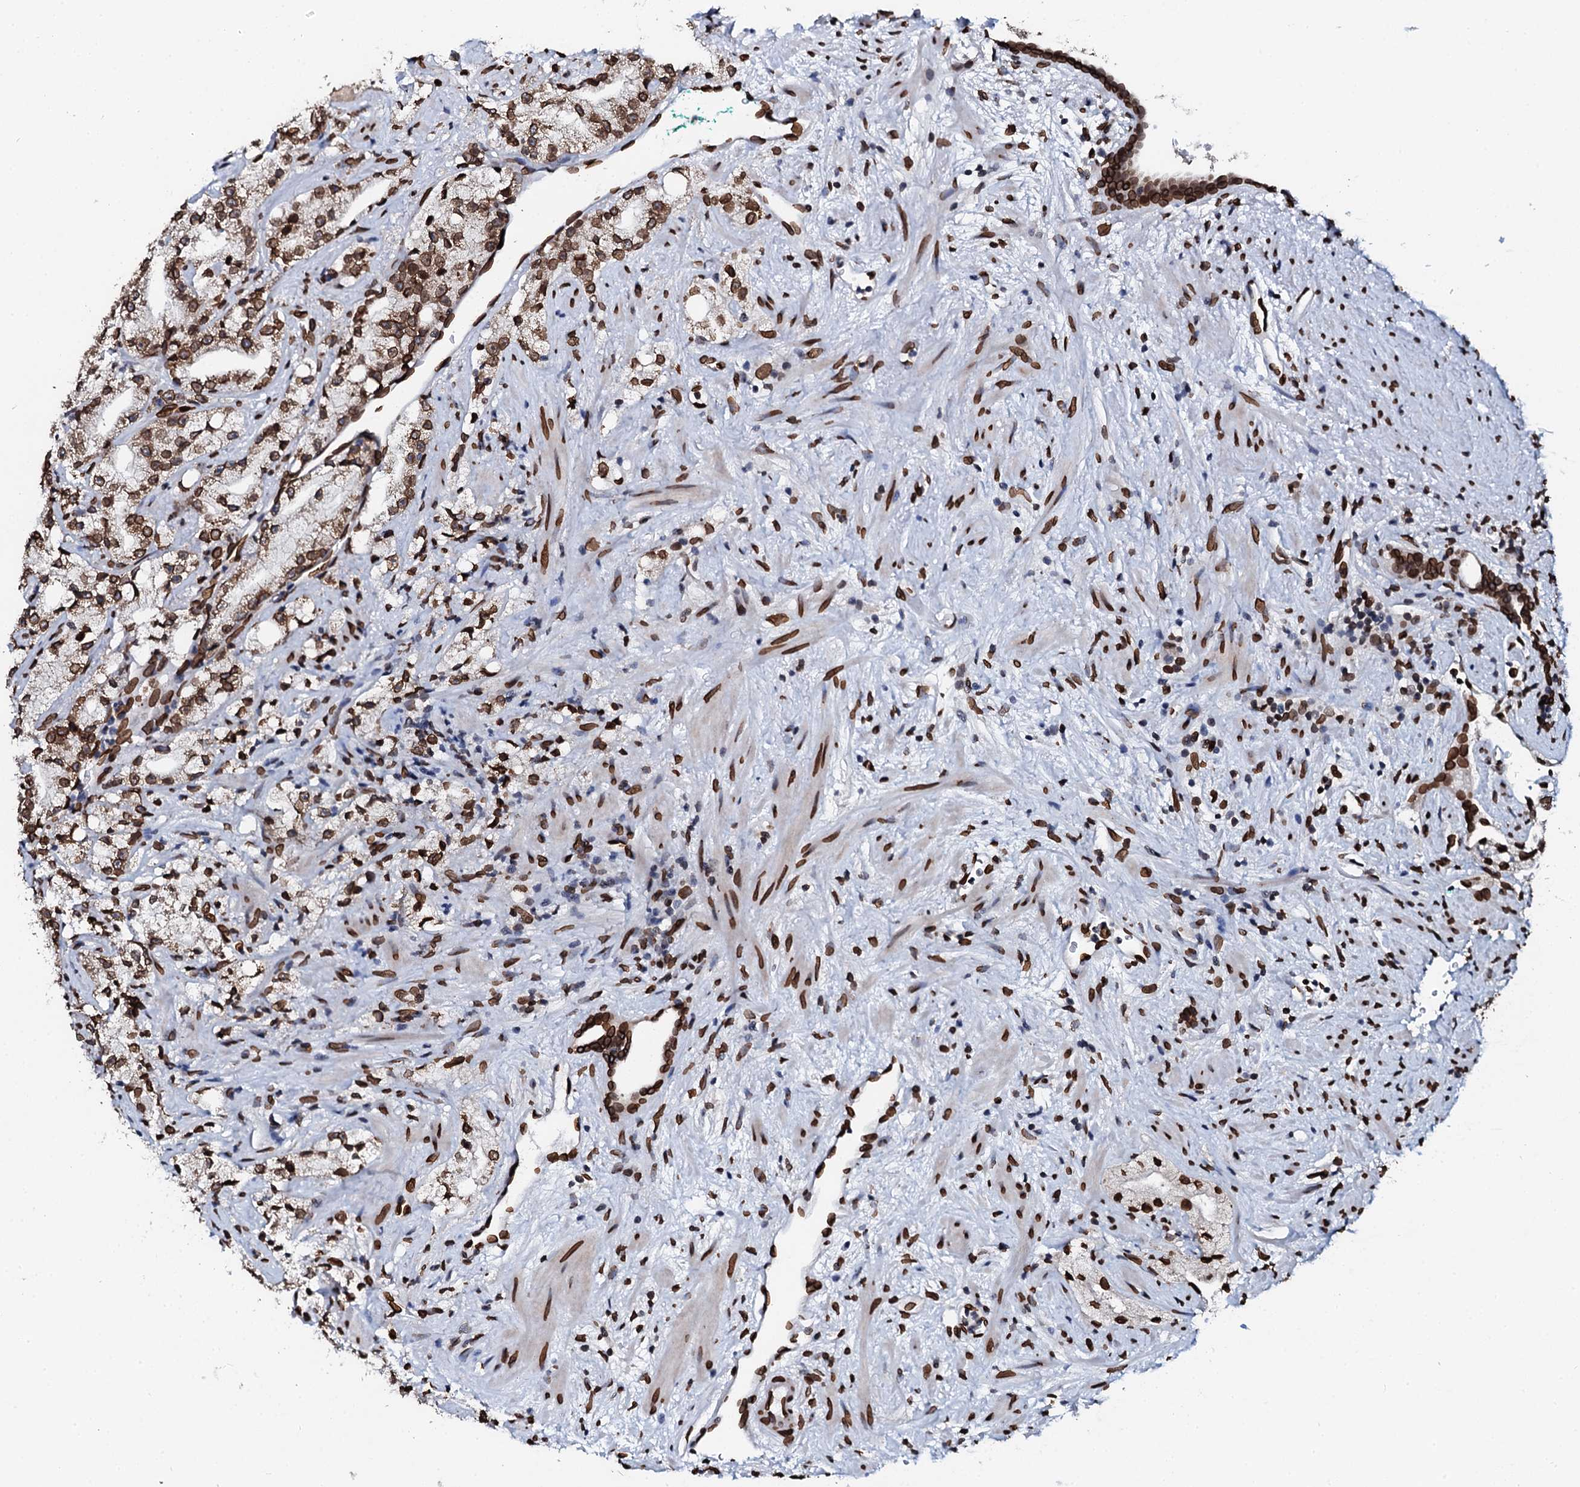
{"staining": {"intensity": "strong", "quantity": ">75%", "location": "cytoplasmic/membranous,nuclear"}, "tissue": "prostate cancer", "cell_type": "Tumor cells", "image_type": "cancer", "snomed": [{"axis": "morphology", "description": "Adenocarcinoma, High grade"}, {"axis": "topography", "description": "Prostate"}], "caption": "Immunohistochemical staining of prostate high-grade adenocarcinoma exhibits strong cytoplasmic/membranous and nuclear protein positivity in approximately >75% of tumor cells.", "gene": "KATNAL2", "patient": {"sex": "male", "age": 64}}